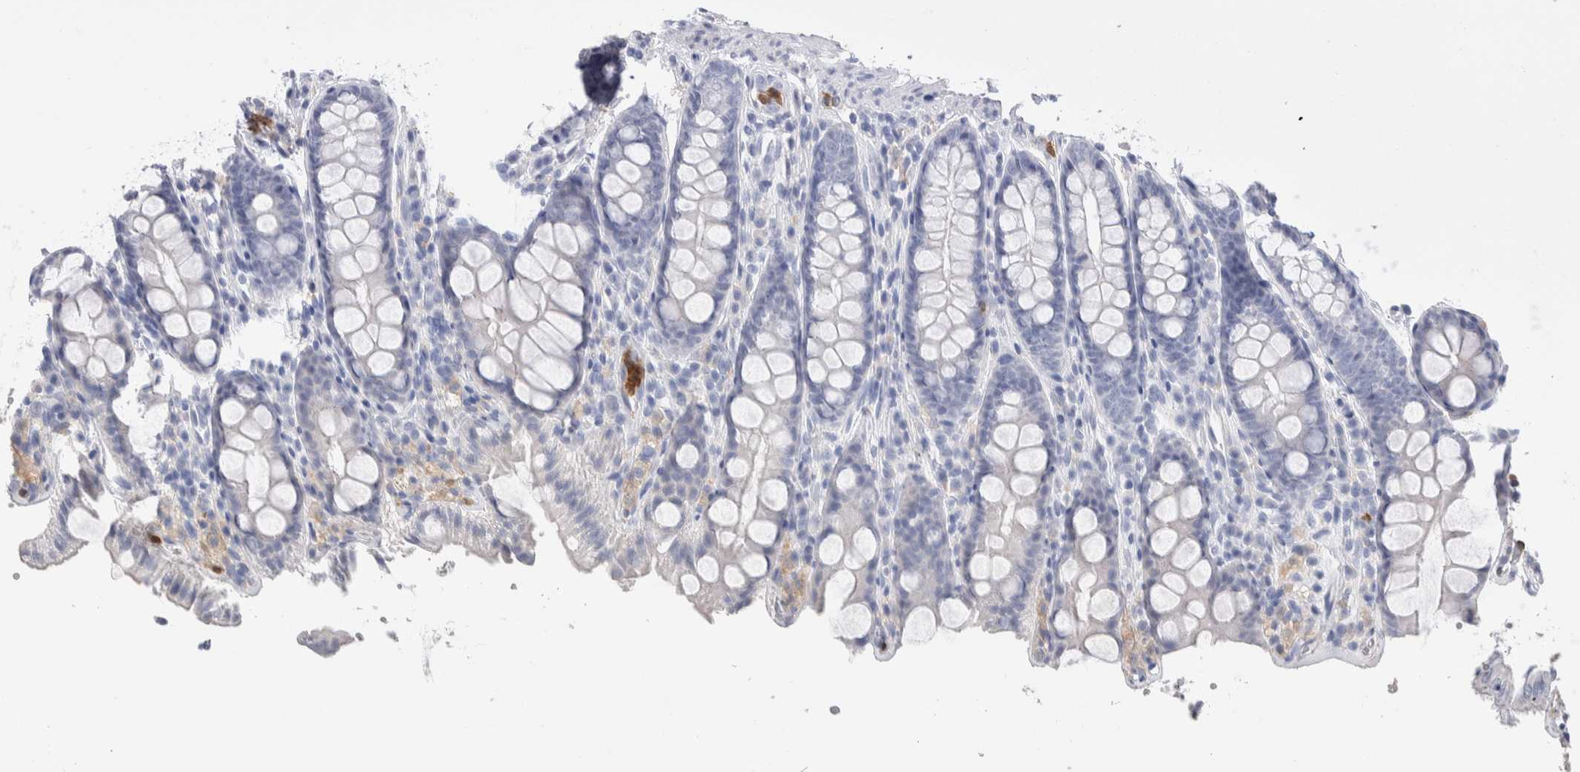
{"staining": {"intensity": "negative", "quantity": "none", "location": "none"}, "tissue": "colon", "cell_type": "Endothelial cells", "image_type": "normal", "snomed": [{"axis": "morphology", "description": "Normal tissue, NOS"}, {"axis": "topography", "description": "Colon"}, {"axis": "topography", "description": "Peripheral nerve tissue"}], "caption": "A photomicrograph of colon stained for a protein exhibits no brown staining in endothelial cells. (DAB IHC, high magnification).", "gene": "NCF2", "patient": {"sex": "female", "age": 61}}